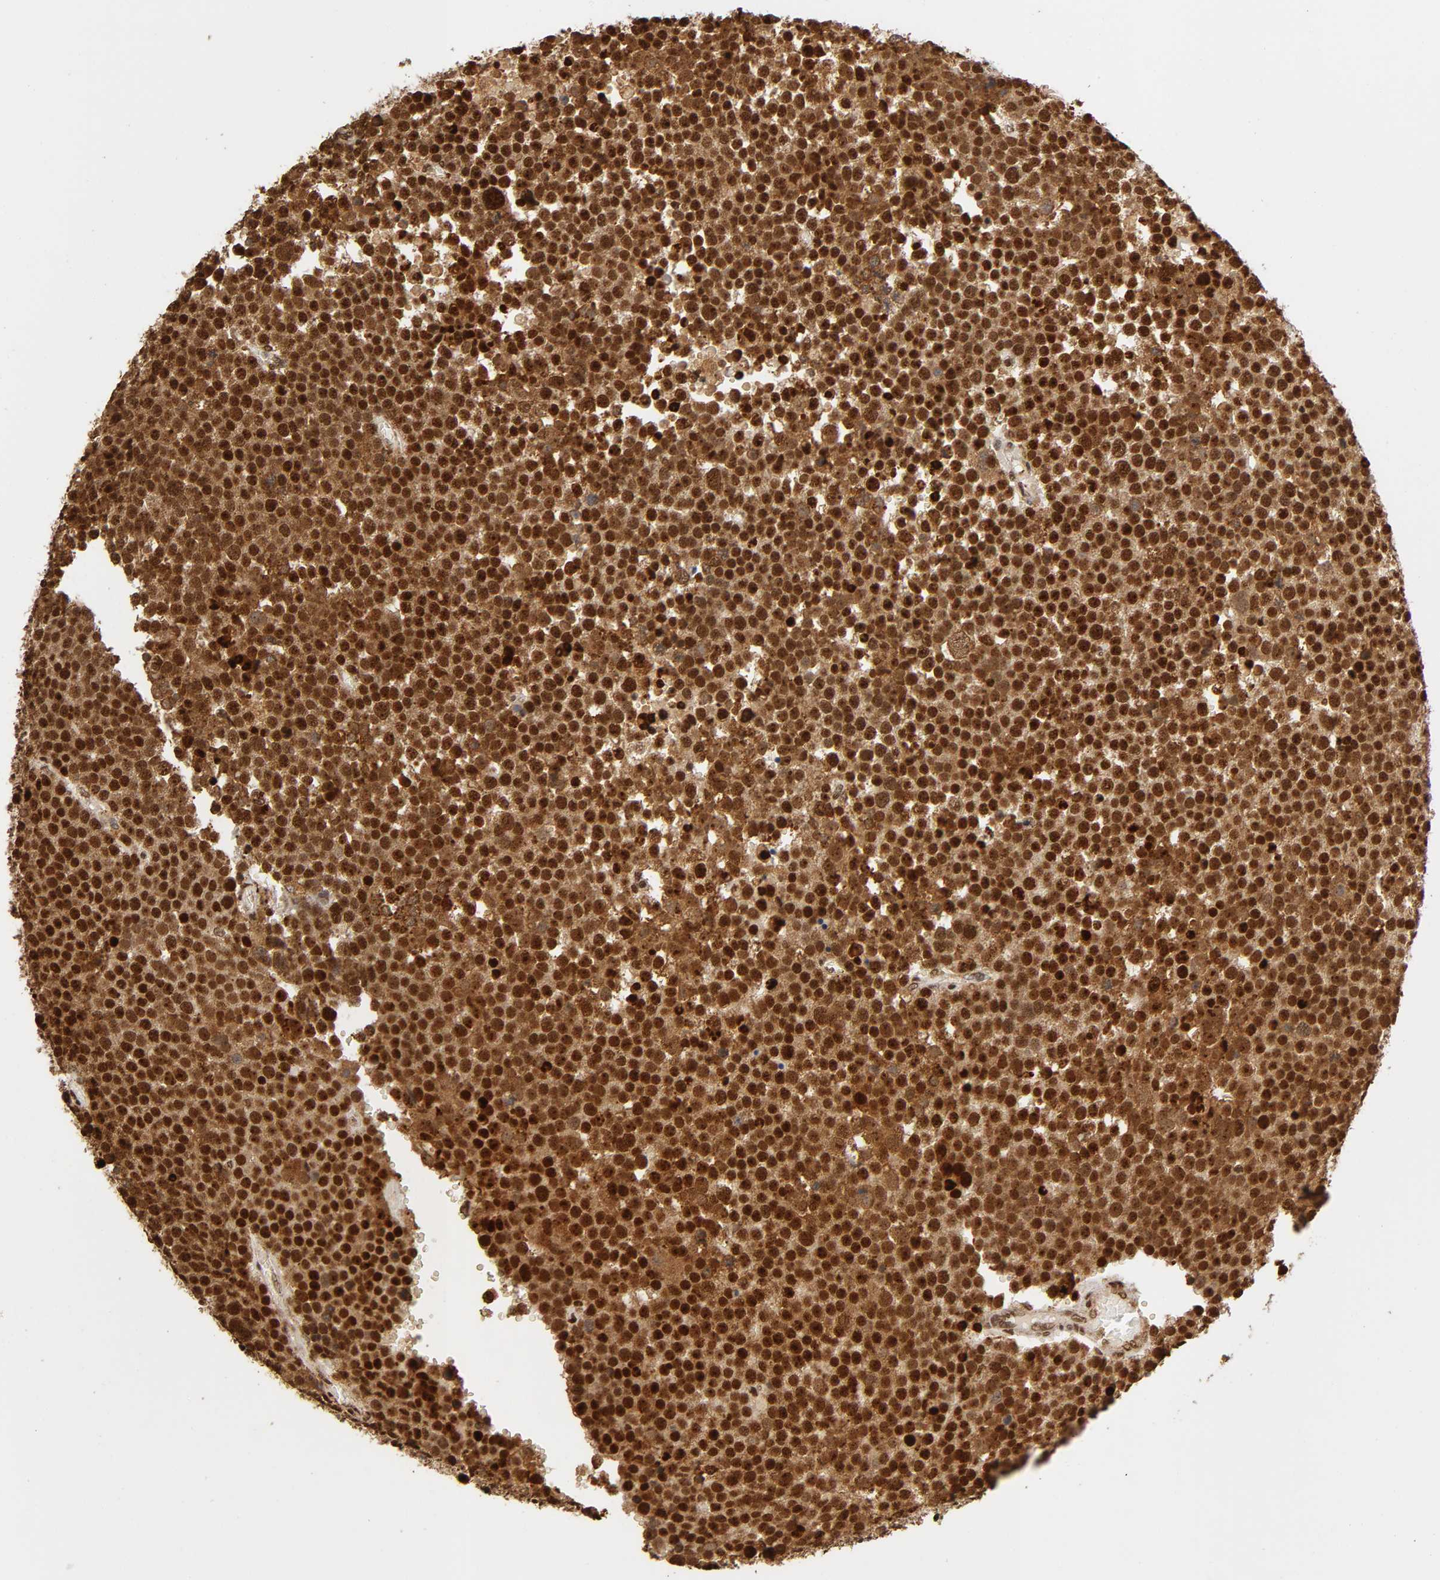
{"staining": {"intensity": "strong", "quantity": ">75%", "location": "cytoplasmic/membranous,nuclear"}, "tissue": "testis cancer", "cell_type": "Tumor cells", "image_type": "cancer", "snomed": [{"axis": "morphology", "description": "Seminoma, NOS"}, {"axis": "topography", "description": "Testis"}], "caption": "Immunohistochemical staining of human testis cancer exhibits strong cytoplasmic/membranous and nuclear protein staining in about >75% of tumor cells. The staining was performed using DAB, with brown indicating positive protein expression. Nuclei are stained blue with hematoxylin.", "gene": "RNF122", "patient": {"sex": "male", "age": 71}}